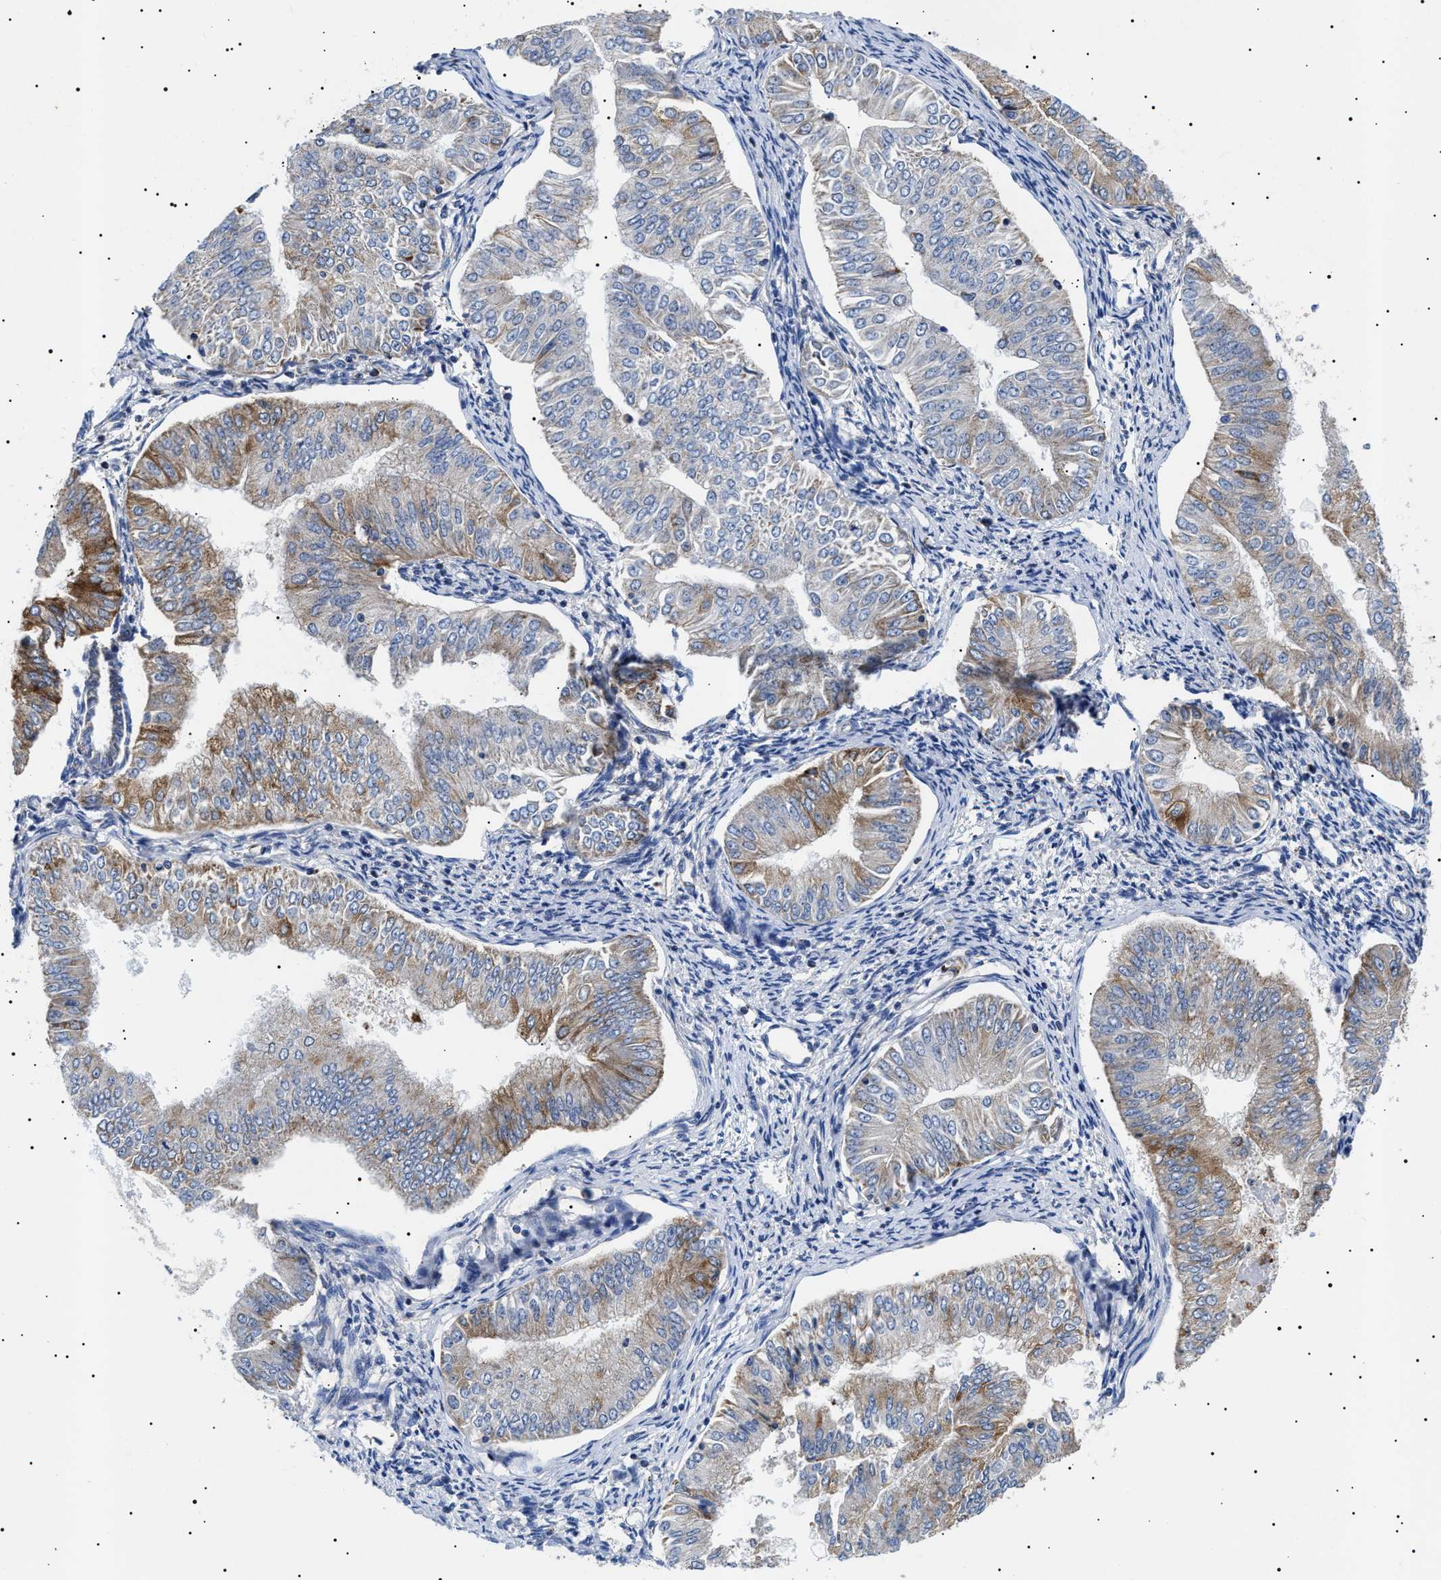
{"staining": {"intensity": "moderate", "quantity": "<25%", "location": "cytoplasmic/membranous"}, "tissue": "endometrial cancer", "cell_type": "Tumor cells", "image_type": "cancer", "snomed": [{"axis": "morphology", "description": "Normal tissue, NOS"}, {"axis": "morphology", "description": "Adenocarcinoma, NOS"}, {"axis": "topography", "description": "Endometrium"}], "caption": "Tumor cells show low levels of moderate cytoplasmic/membranous positivity in about <25% of cells in human endometrial cancer (adenocarcinoma).", "gene": "CHRDL2", "patient": {"sex": "female", "age": 53}}